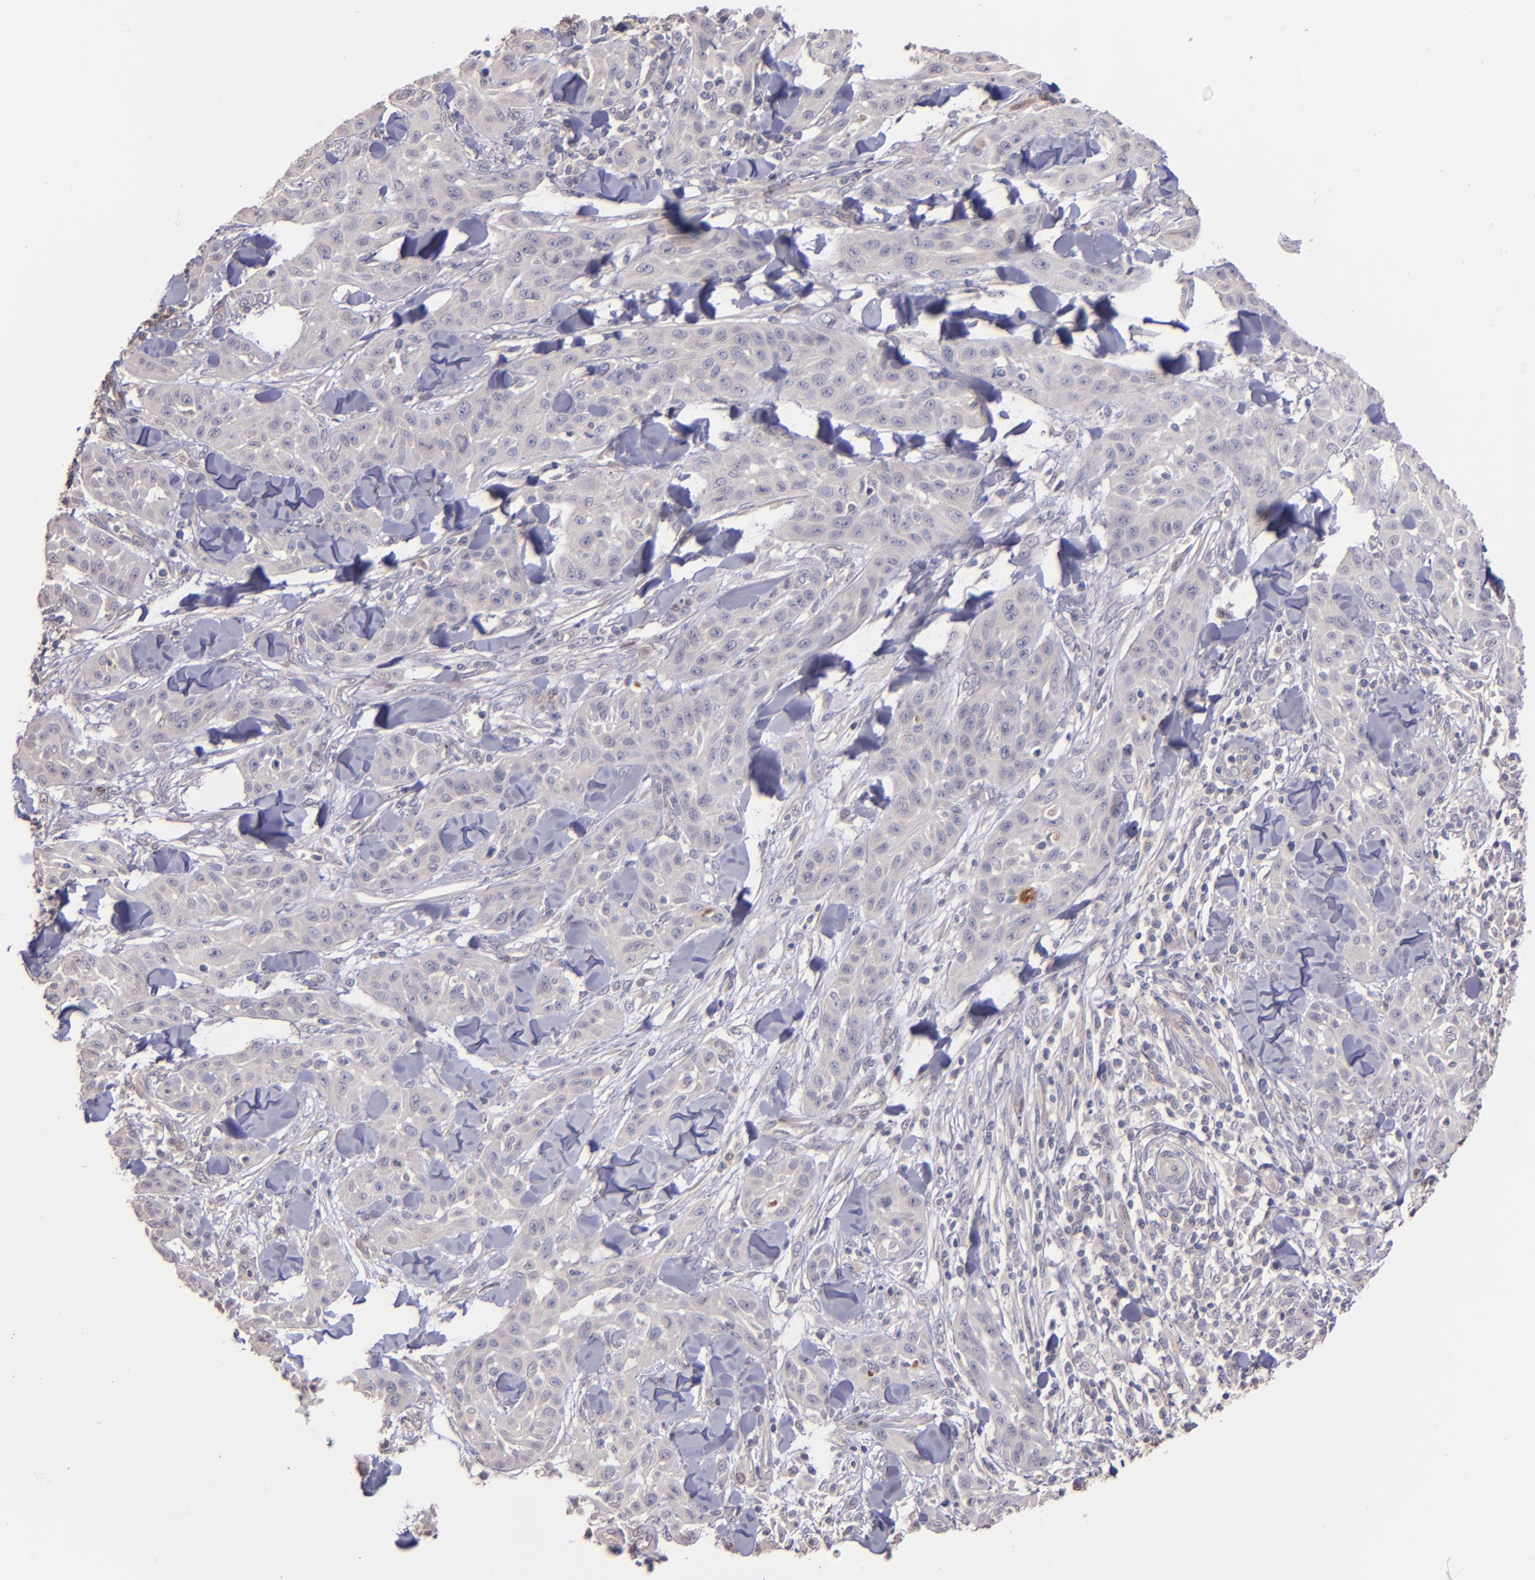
{"staining": {"intensity": "negative", "quantity": "none", "location": "none"}, "tissue": "skin cancer", "cell_type": "Tumor cells", "image_type": "cancer", "snomed": [{"axis": "morphology", "description": "Squamous cell carcinoma, NOS"}, {"axis": "topography", "description": "Skin"}], "caption": "This is a micrograph of IHC staining of skin cancer, which shows no expression in tumor cells.", "gene": "NUP62CL", "patient": {"sex": "male", "age": 24}}